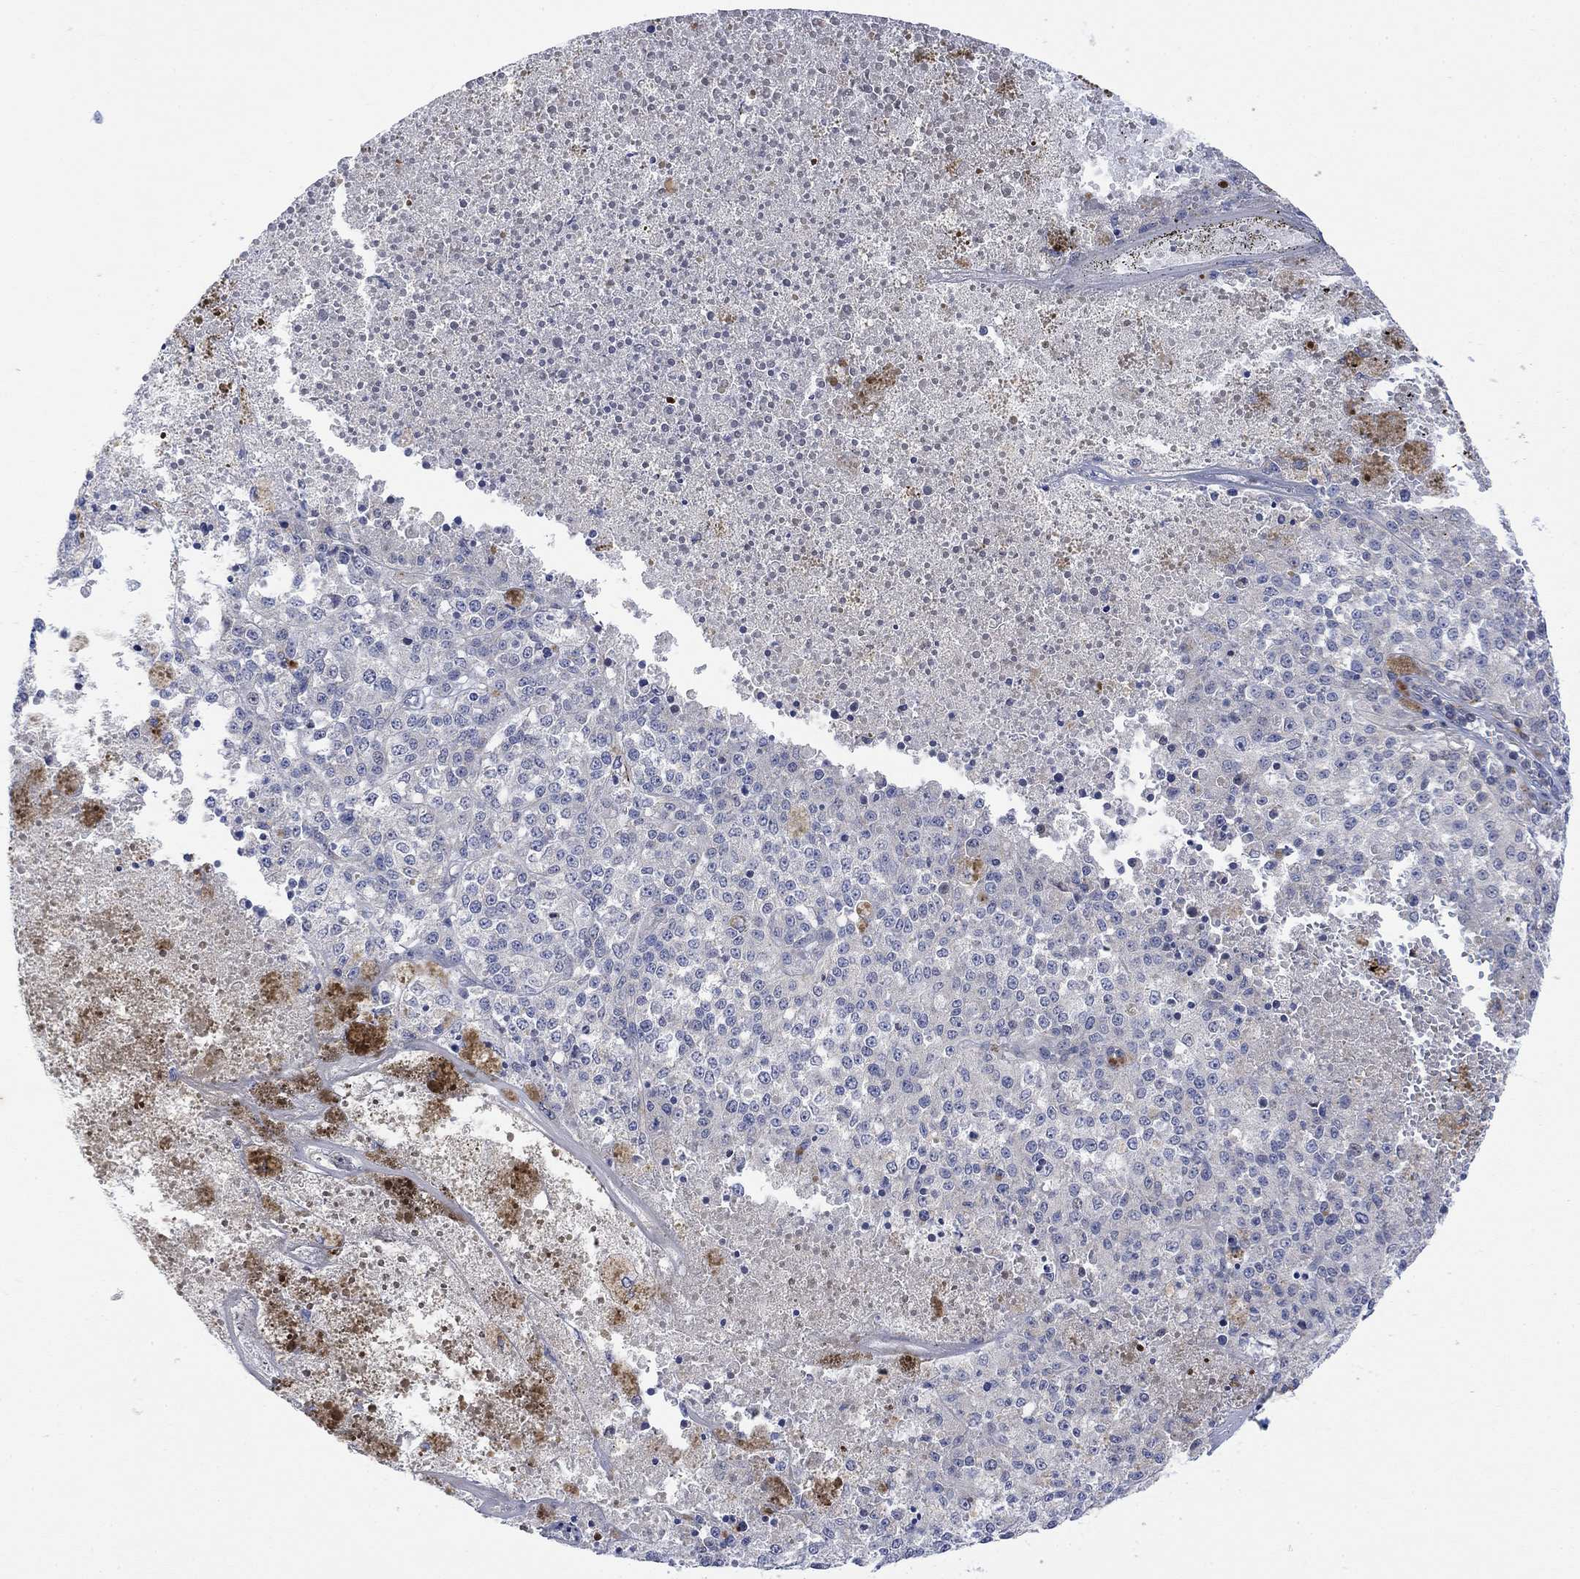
{"staining": {"intensity": "negative", "quantity": "none", "location": "none"}, "tissue": "melanoma", "cell_type": "Tumor cells", "image_type": "cancer", "snomed": [{"axis": "morphology", "description": "Malignant melanoma, Metastatic site"}, {"axis": "topography", "description": "Lymph node"}], "caption": "Photomicrograph shows no significant protein expression in tumor cells of malignant melanoma (metastatic site).", "gene": "ARSK", "patient": {"sex": "female", "age": 64}}